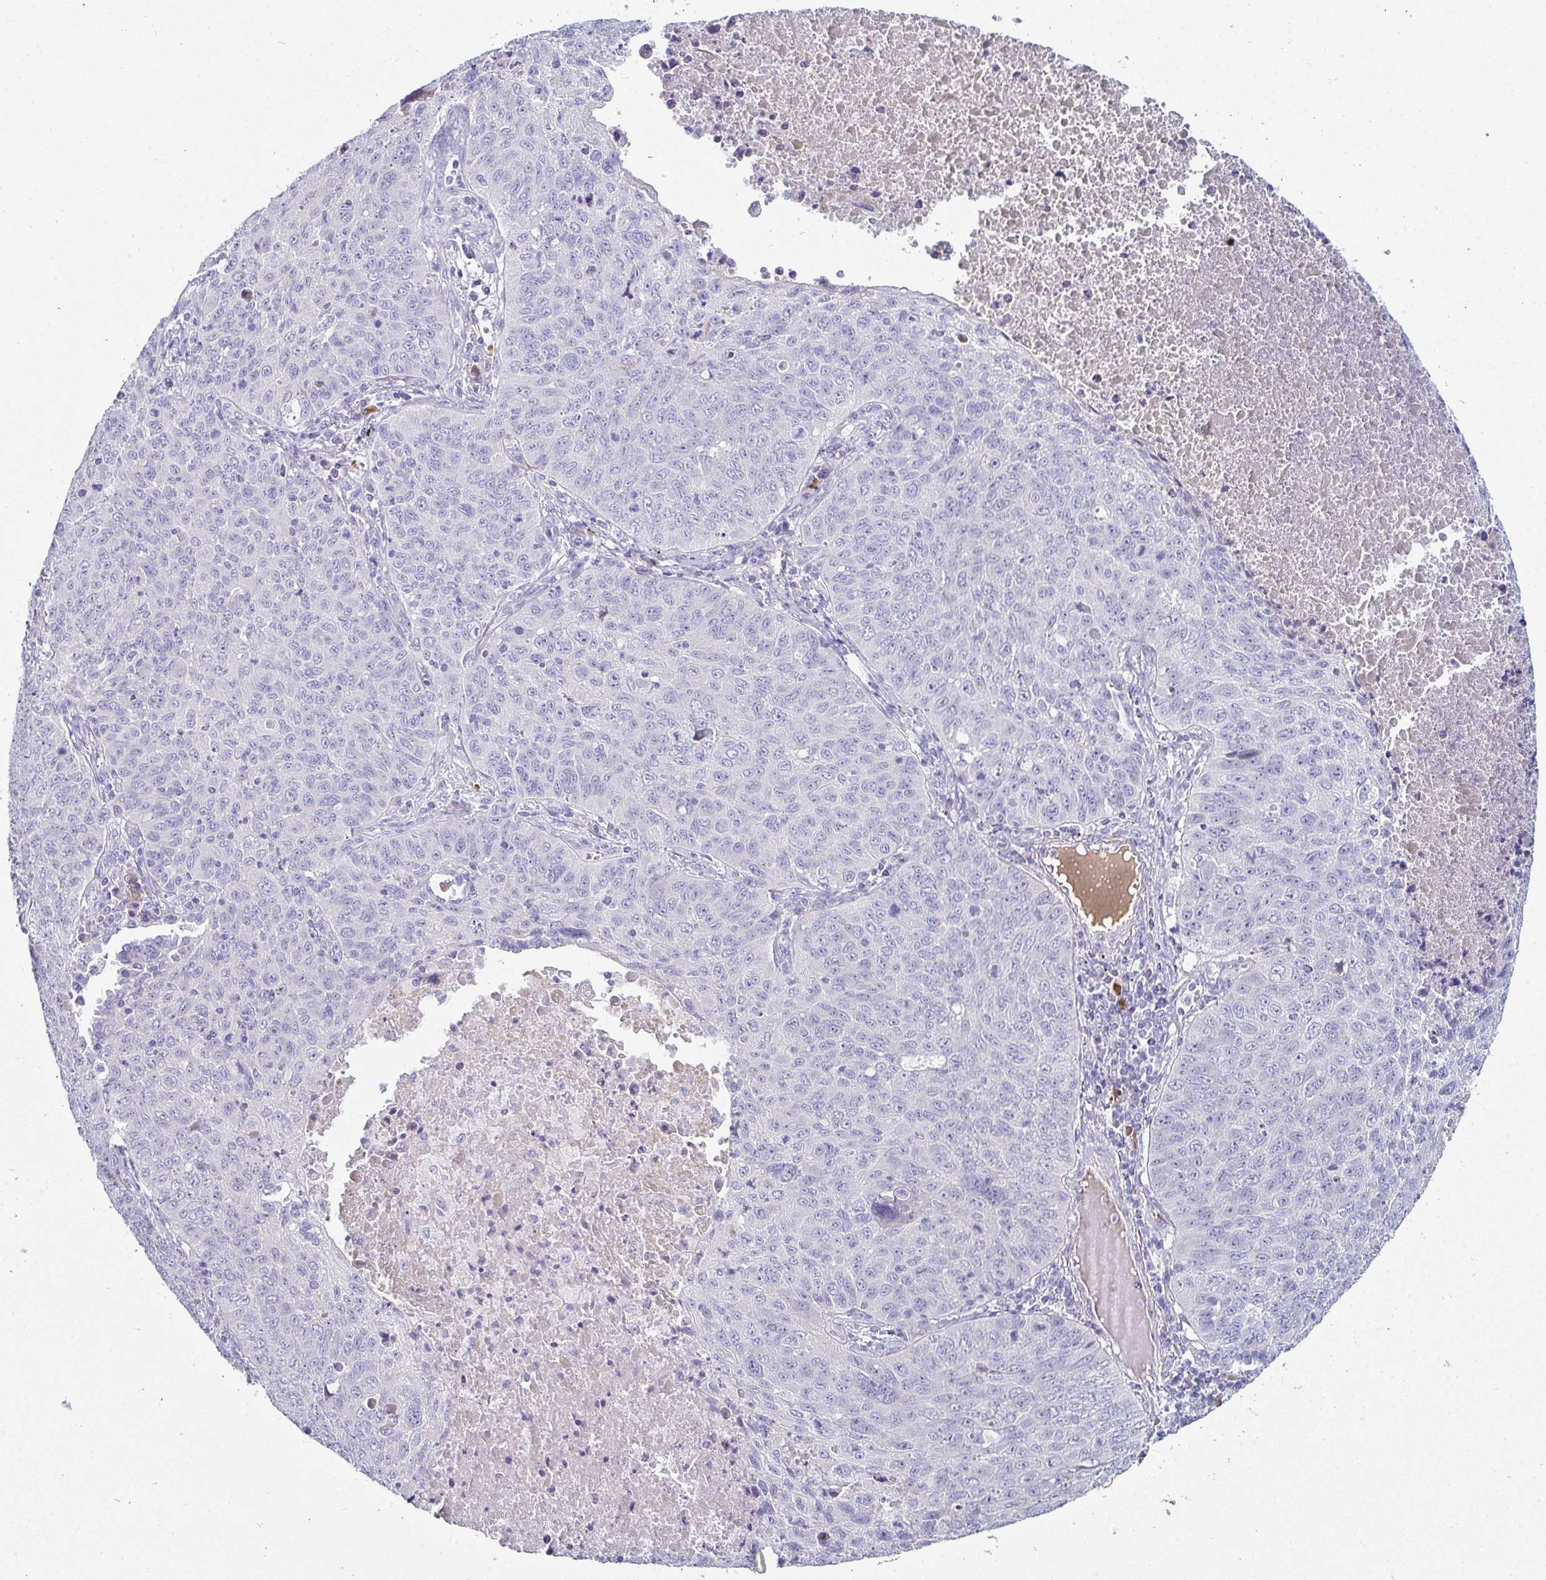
{"staining": {"intensity": "negative", "quantity": "none", "location": "none"}, "tissue": "lung cancer", "cell_type": "Tumor cells", "image_type": "cancer", "snomed": [{"axis": "morphology", "description": "Normal morphology"}, {"axis": "morphology", "description": "Aneuploidy"}, {"axis": "morphology", "description": "Squamous cell carcinoma, NOS"}, {"axis": "topography", "description": "Lymph node"}, {"axis": "topography", "description": "Lung"}], "caption": "A photomicrograph of human aneuploidy (lung) is negative for staining in tumor cells.", "gene": "C4orf17", "patient": {"sex": "female", "age": 76}}